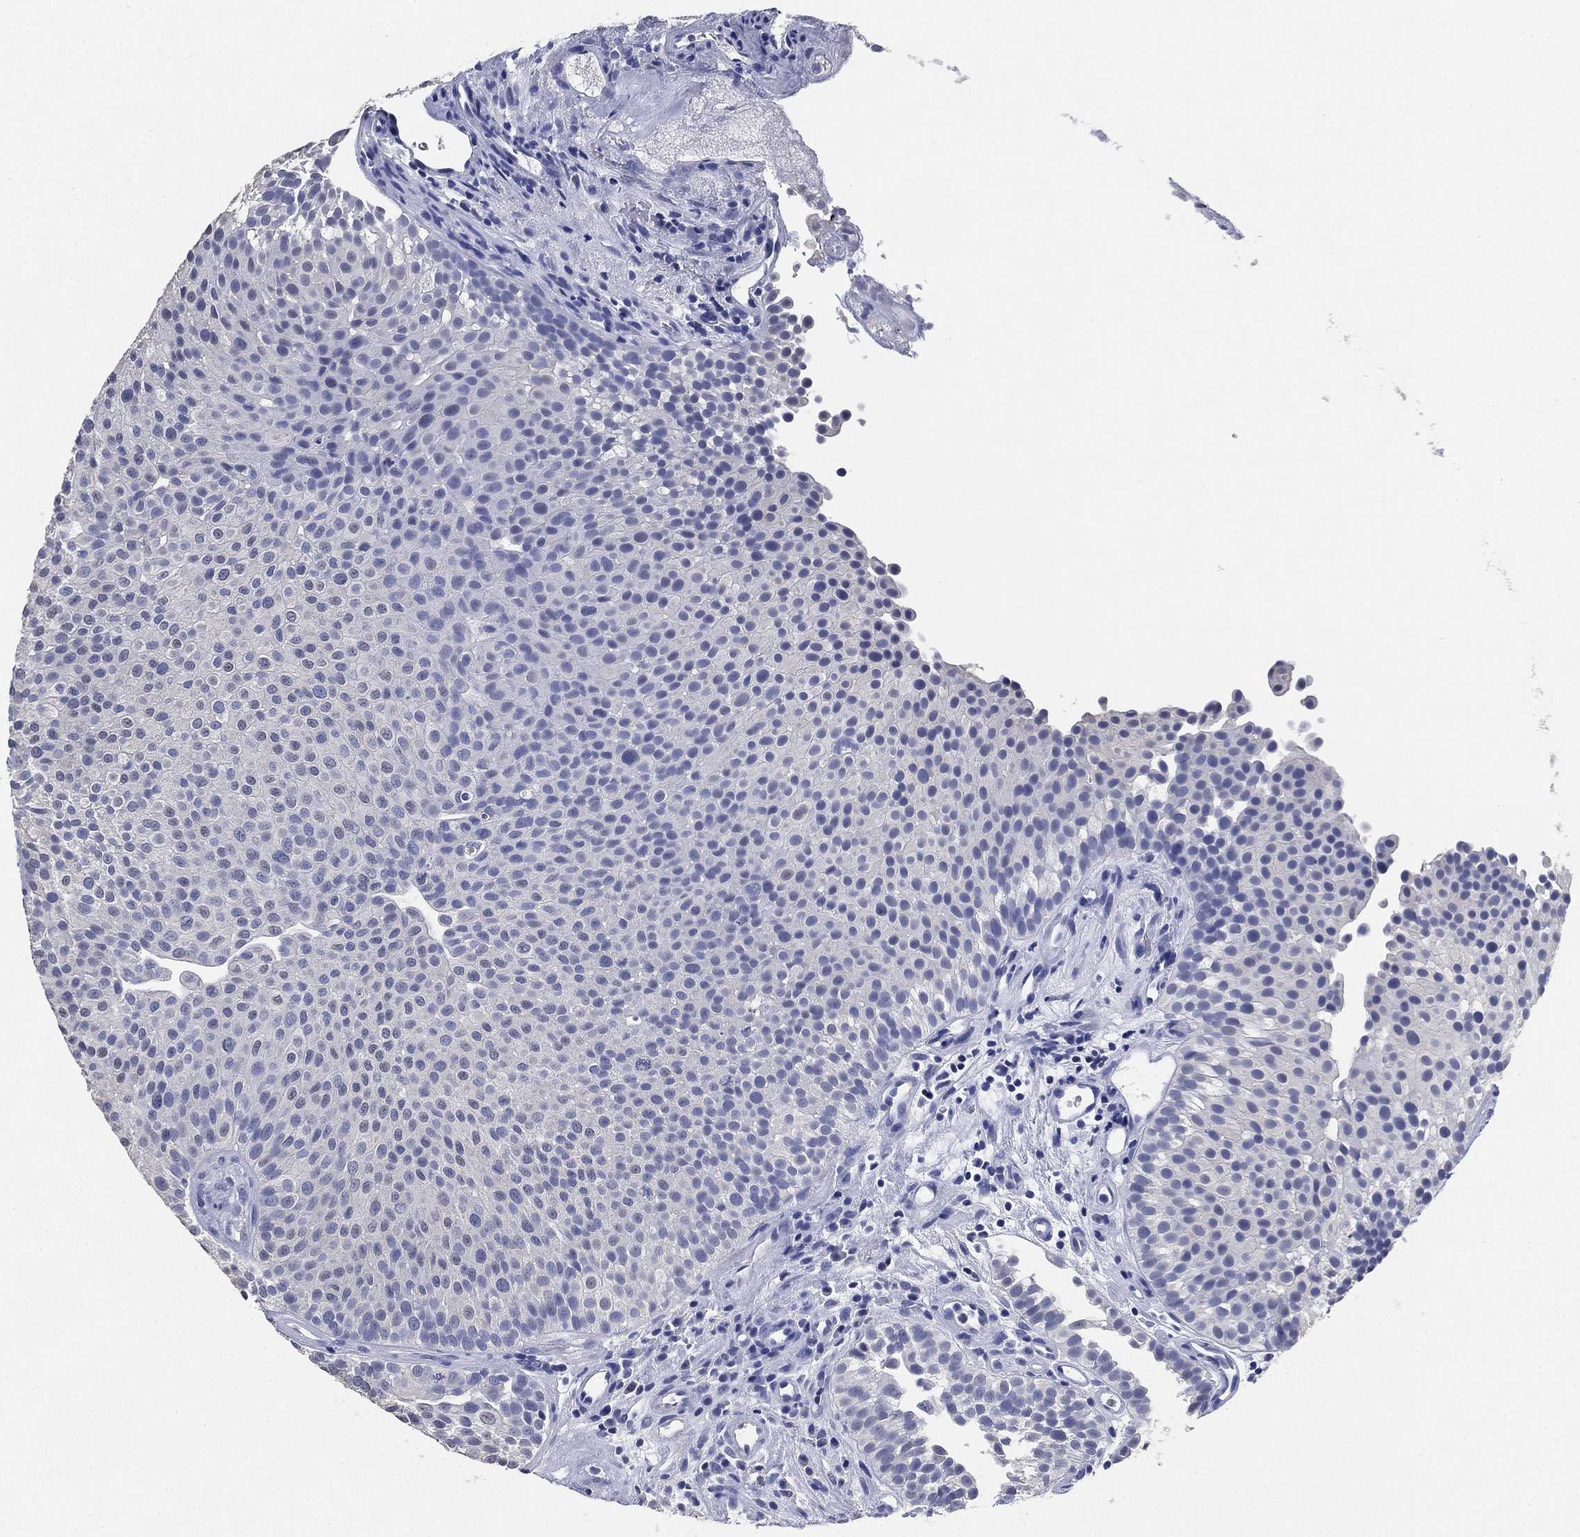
{"staining": {"intensity": "negative", "quantity": "none", "location": "none"}, "tissue": "urothelial cancer", "cell_type": "Tumor cells", "image_type": "cancer", "snomed": [{"axis": "morphology", "description": "Urothelial carcinoma, Low grade"}, {"axis": "topography", "description": "Urinary bladder"}], "caption": "Immunohistochemical staining of urothelial carcinoma (low-grade) exhibits no significant staining in tumor cells.", "gene": "IYD", "patient": {"sex": "female", "age": 87}}